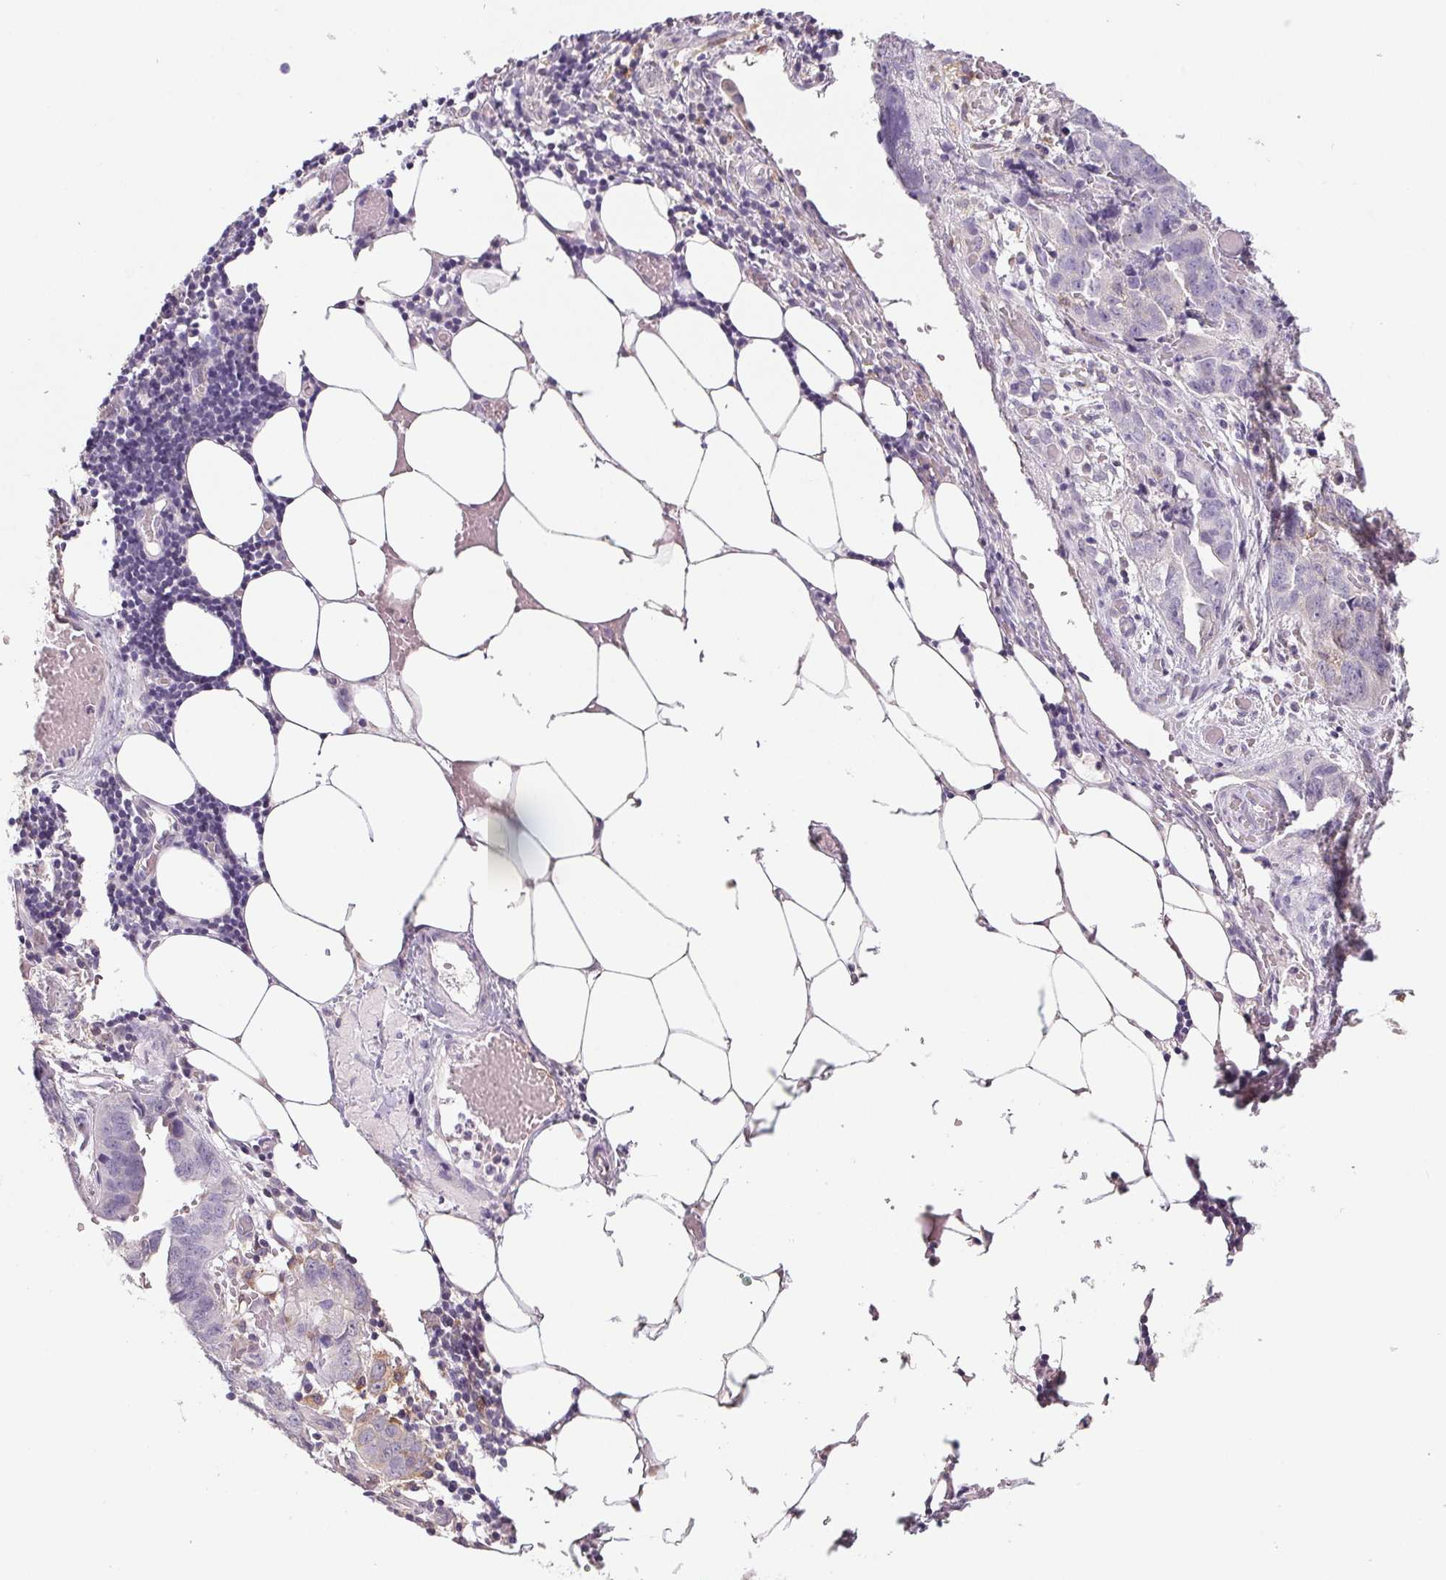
{"staining": {"intensity": "moderate", "quantity": "<25%", "location": "cytoplasmic/membranous"}, "tissue": "ovarian cancer", "cell_type": "Tumor cells", "image_type": "cancer", "snomed": [{"axis": "morphology", "description": "Cystadenocarcinoma, serous, NOS"}, {"axis": "topography", "description": "Ovary"}], "caption": "Immunohistochemistry (IHC) micrograph of neoplastic tissue: ovarian cancer stained using IHC displays low levels of moderate protein expression localized specifically in the cytoplasmic/membranous of tumor cells, appearing as a cytoplasmic/membranous brown color.", "gene": "GBP1", "patient": {"sex": "female", "age": 75}}